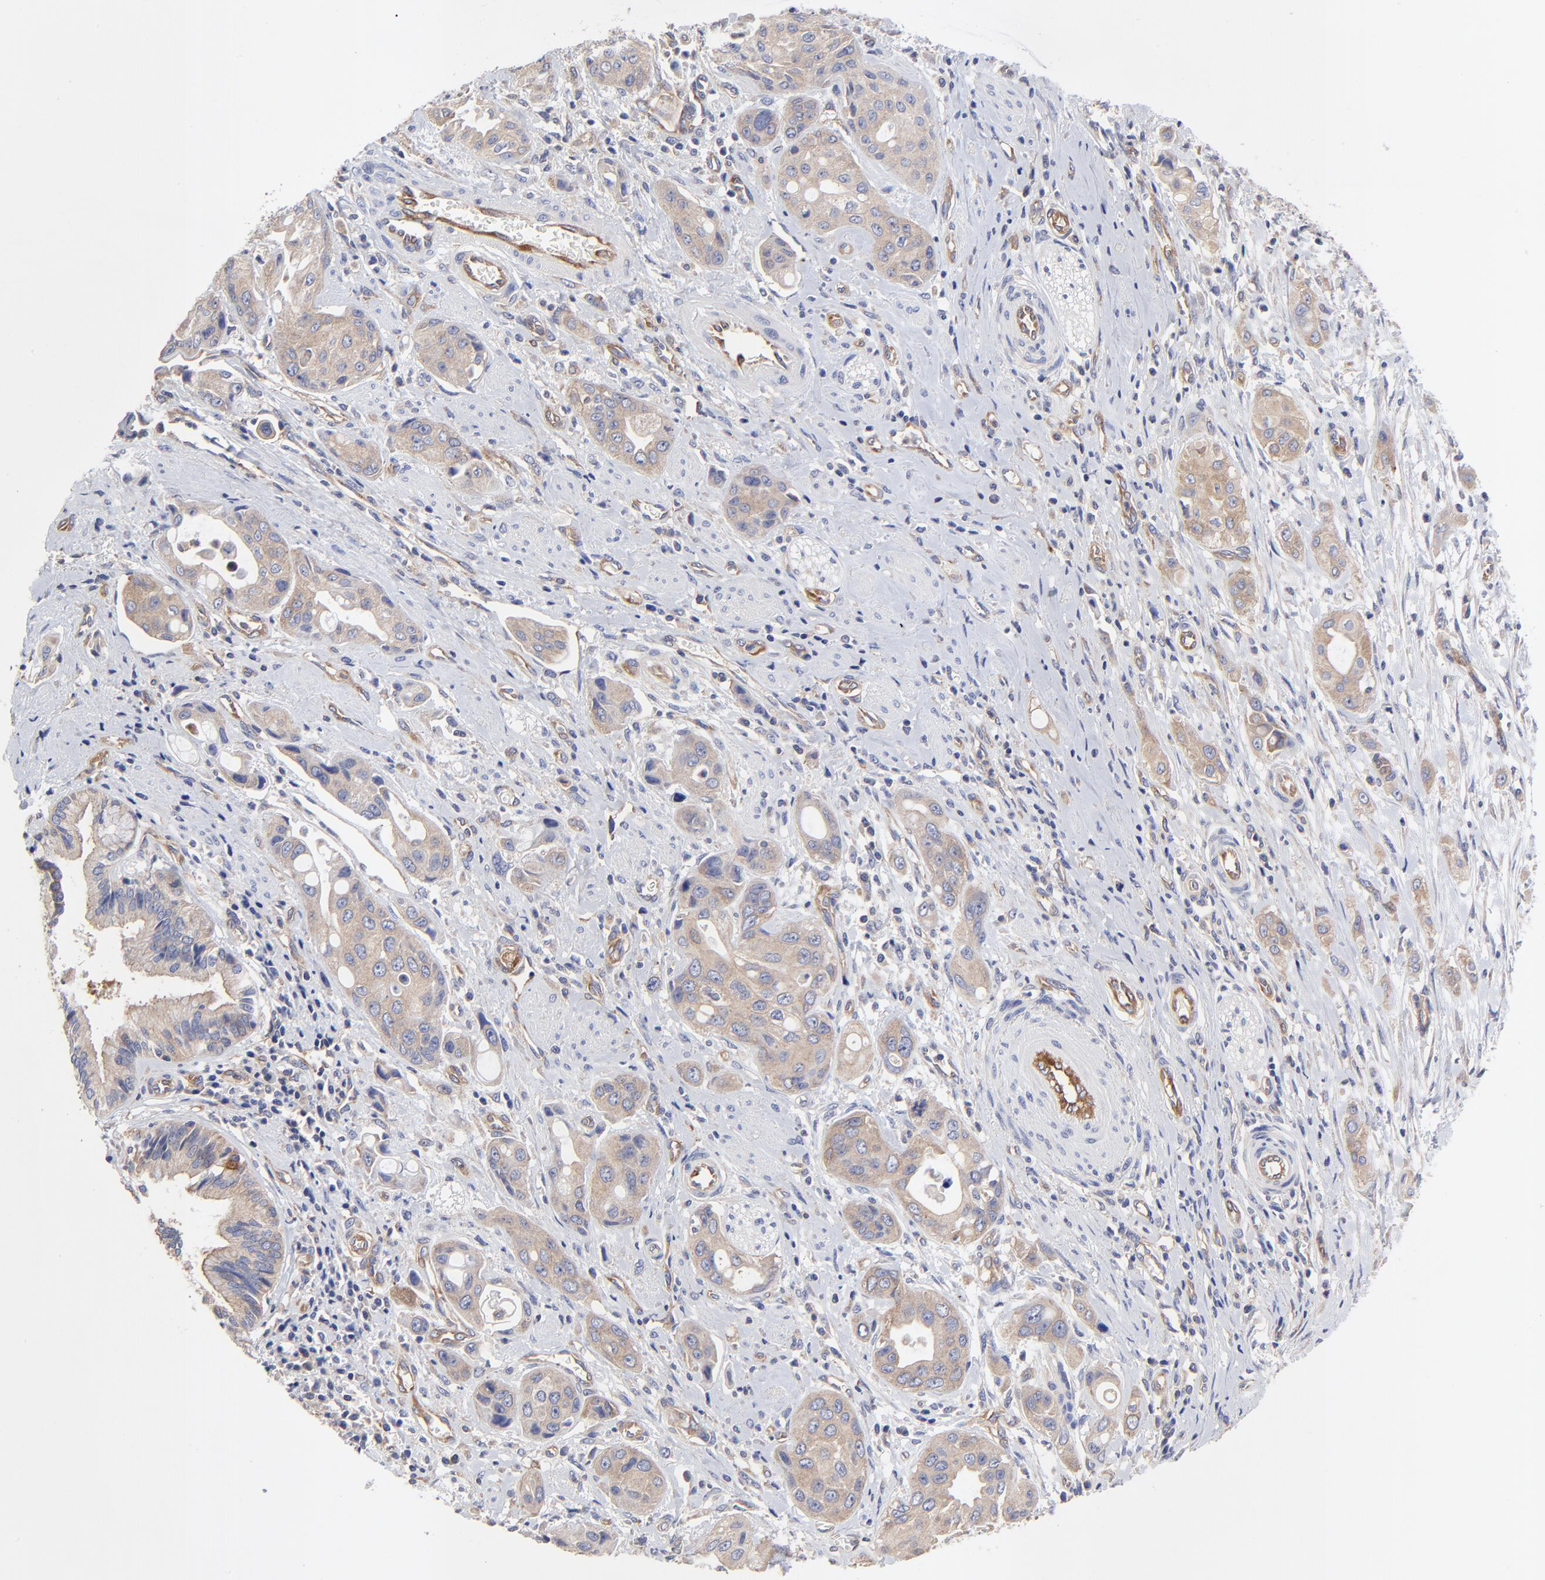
{"staining": {"intensity": "weak", "quantity": ">75%", "location": "cytoplasmic/membranous"}, "tissue": "pancreatic cancer", "cell_type": "Tumor cells", "image_type": "cancer", "snomed": [{"axis": "morphology", "description": "Adenocarcinoma, NOS"}, {"axis": "topography", "description": "Pancreas"}], "caption": "Adenocarcinoma (pancreatic) was stained to show a protein in brown. There is low levels of weak cytoplasmic/membranous positivity in approximately >75% of tumor cells.", "gene": "SULF2", "patient": {"sex": "female", "age": 60}}